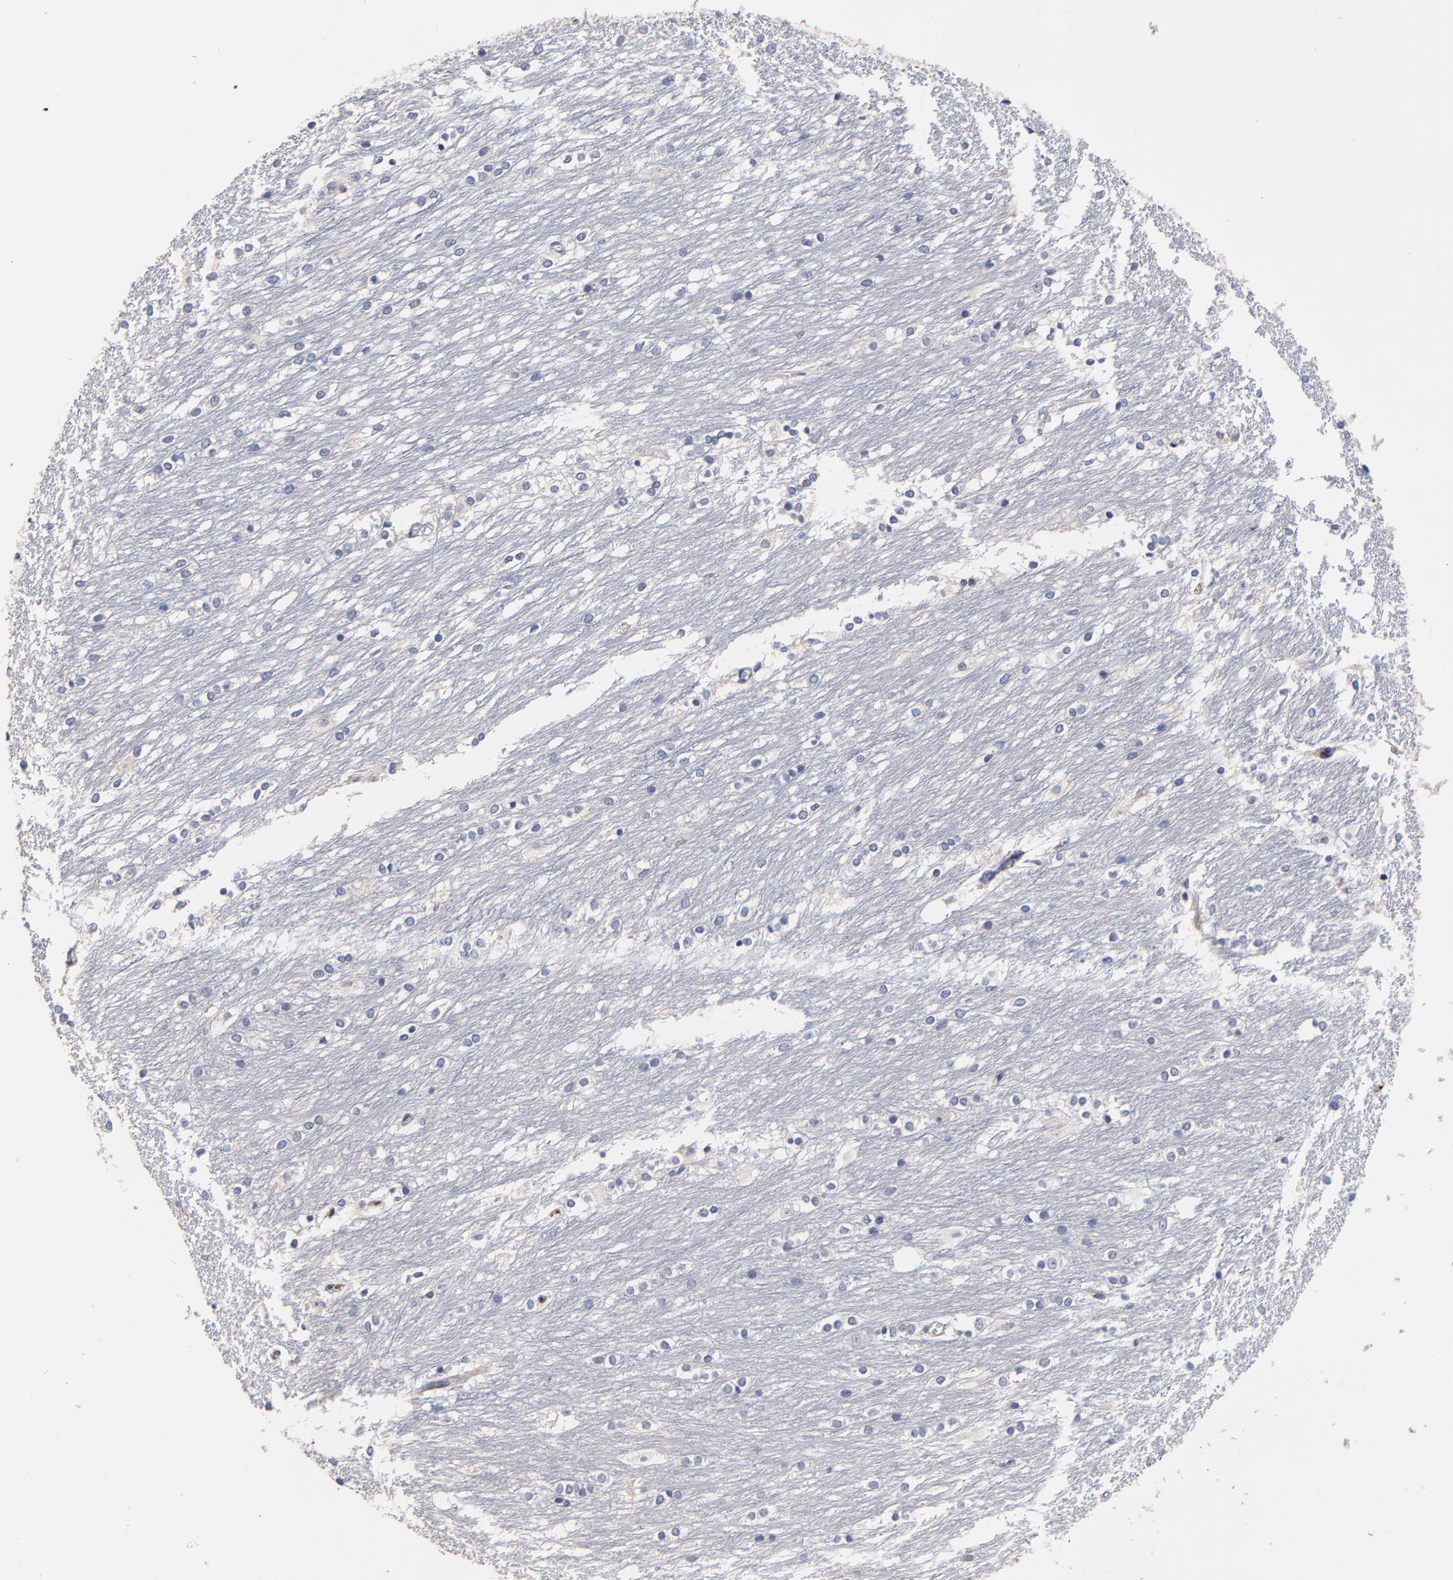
{"staining": {"intensity": "negative", "quantity": "none", "location": "none"}, "tissue": "caudate", "cell_type": "Glial cells", "image_type": "normal", "snomed": [{"axis": "morphology", "description": "Normal tissue, NOS"}, {"axis": "topography", "description": "Lateral ventricle wall"}], "caption": "Immunohistochemistry (IHC) of normal human caudate reveals no staining in glial cells. (IHC, brightfield microscopy, high magnification).", "gene": "TRAT1", "patient": {"sex": "female", "age": 19}}